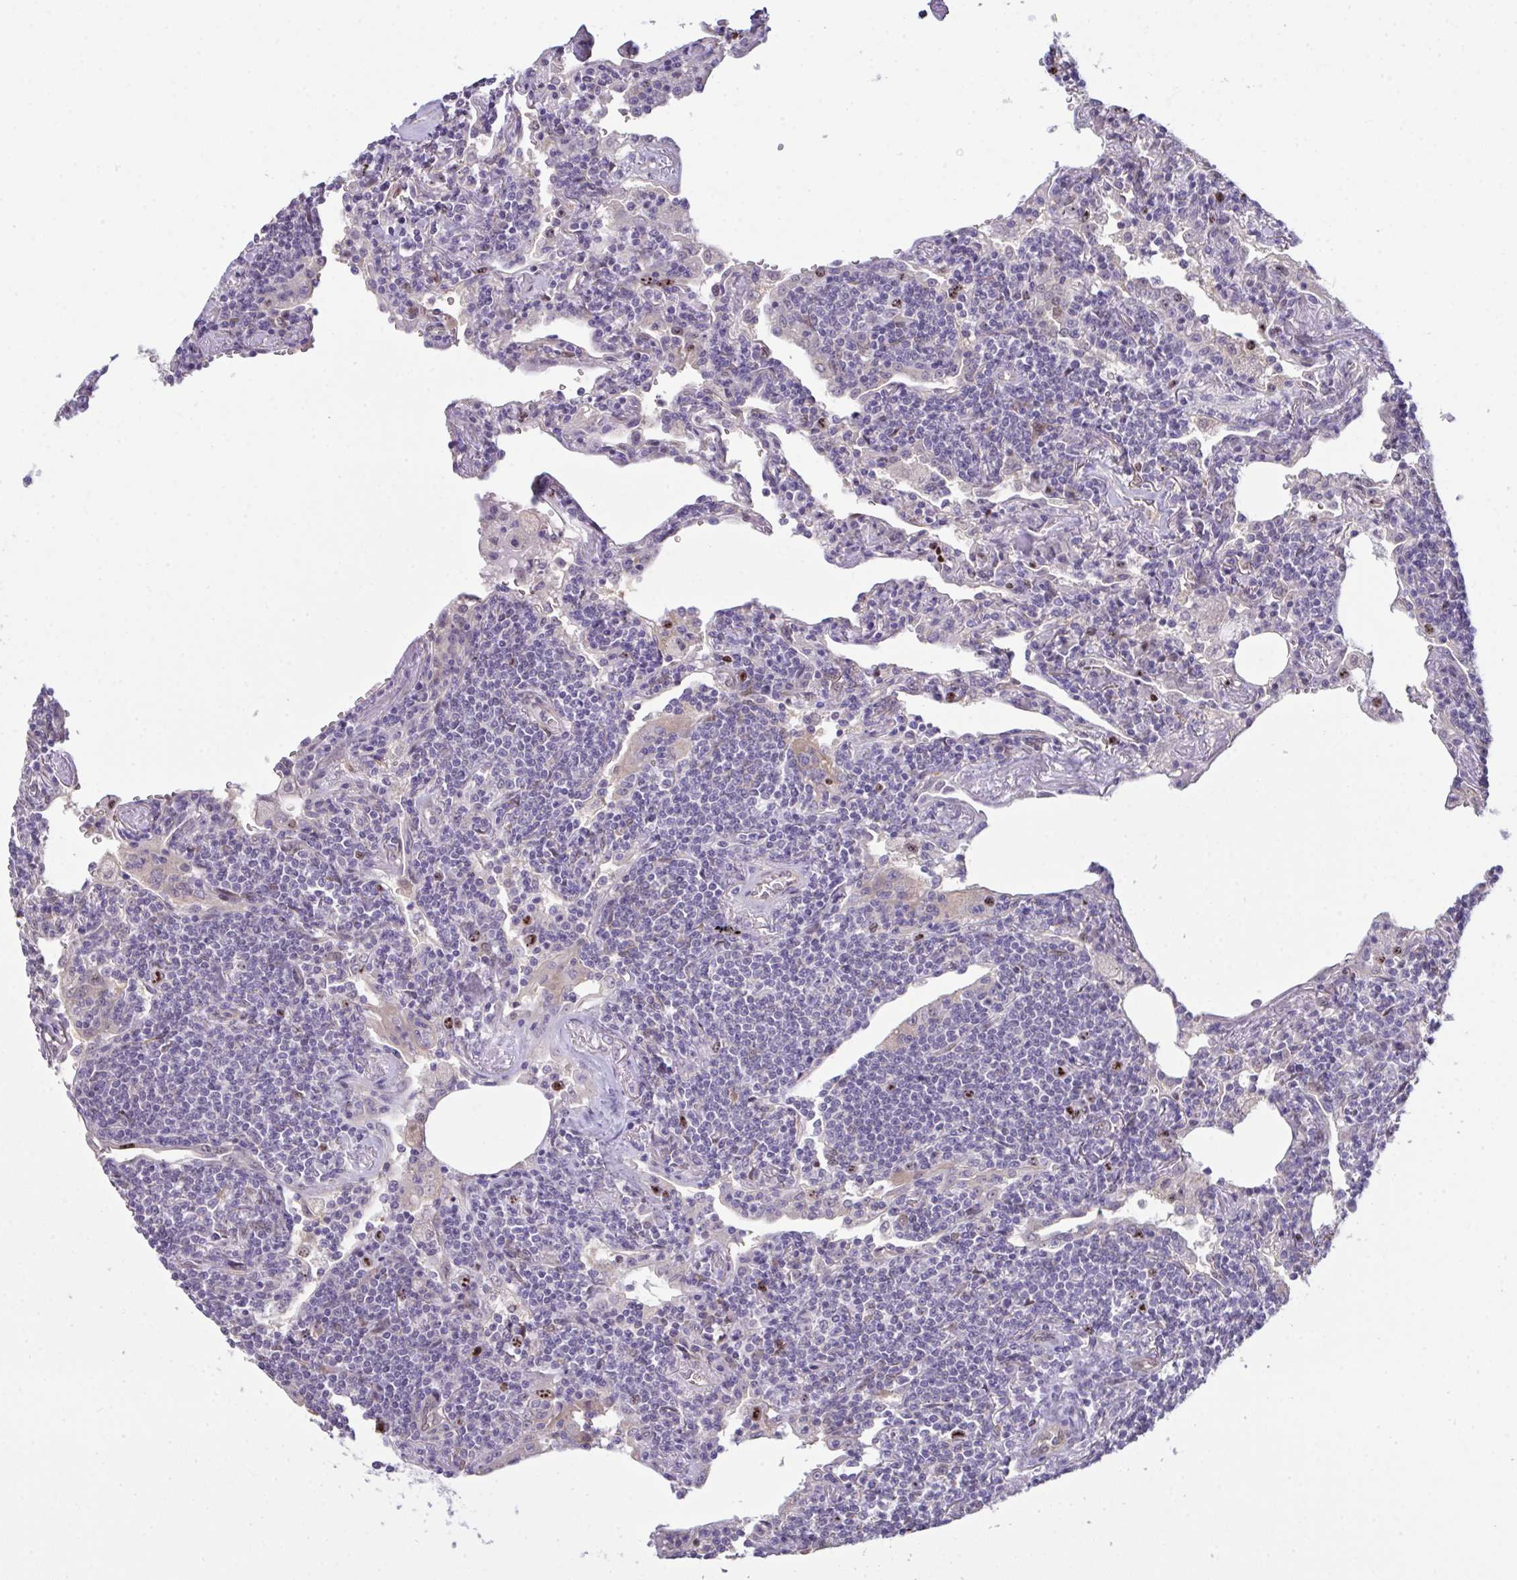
{"staining": {"intensity": "negative", "quantity": "none", "location": "none"}, "tissue": "lymphoma", "cell_type": "Tumor cells", "image_type": "cancer", "snomed": [{"axis": "morphology", "description": "Malignant lymphoma, non-Hodgkin's type, Low grade"}, {"axis": "topography", "description": "Lung"}], "caption": "The histopathology image shows no staining of tumor cells in low-grade malignant lymphoma, non-Hodgkin's type. (Stains: DAB (3,3'-diaminobenzidine) immunohistochemistry (IHC) with hematoxylin counter stain, Microscopy: brightfield microscopy at high magnification).", "gene": "SETD7", "patient": {"sex": "female", "age": 71}}